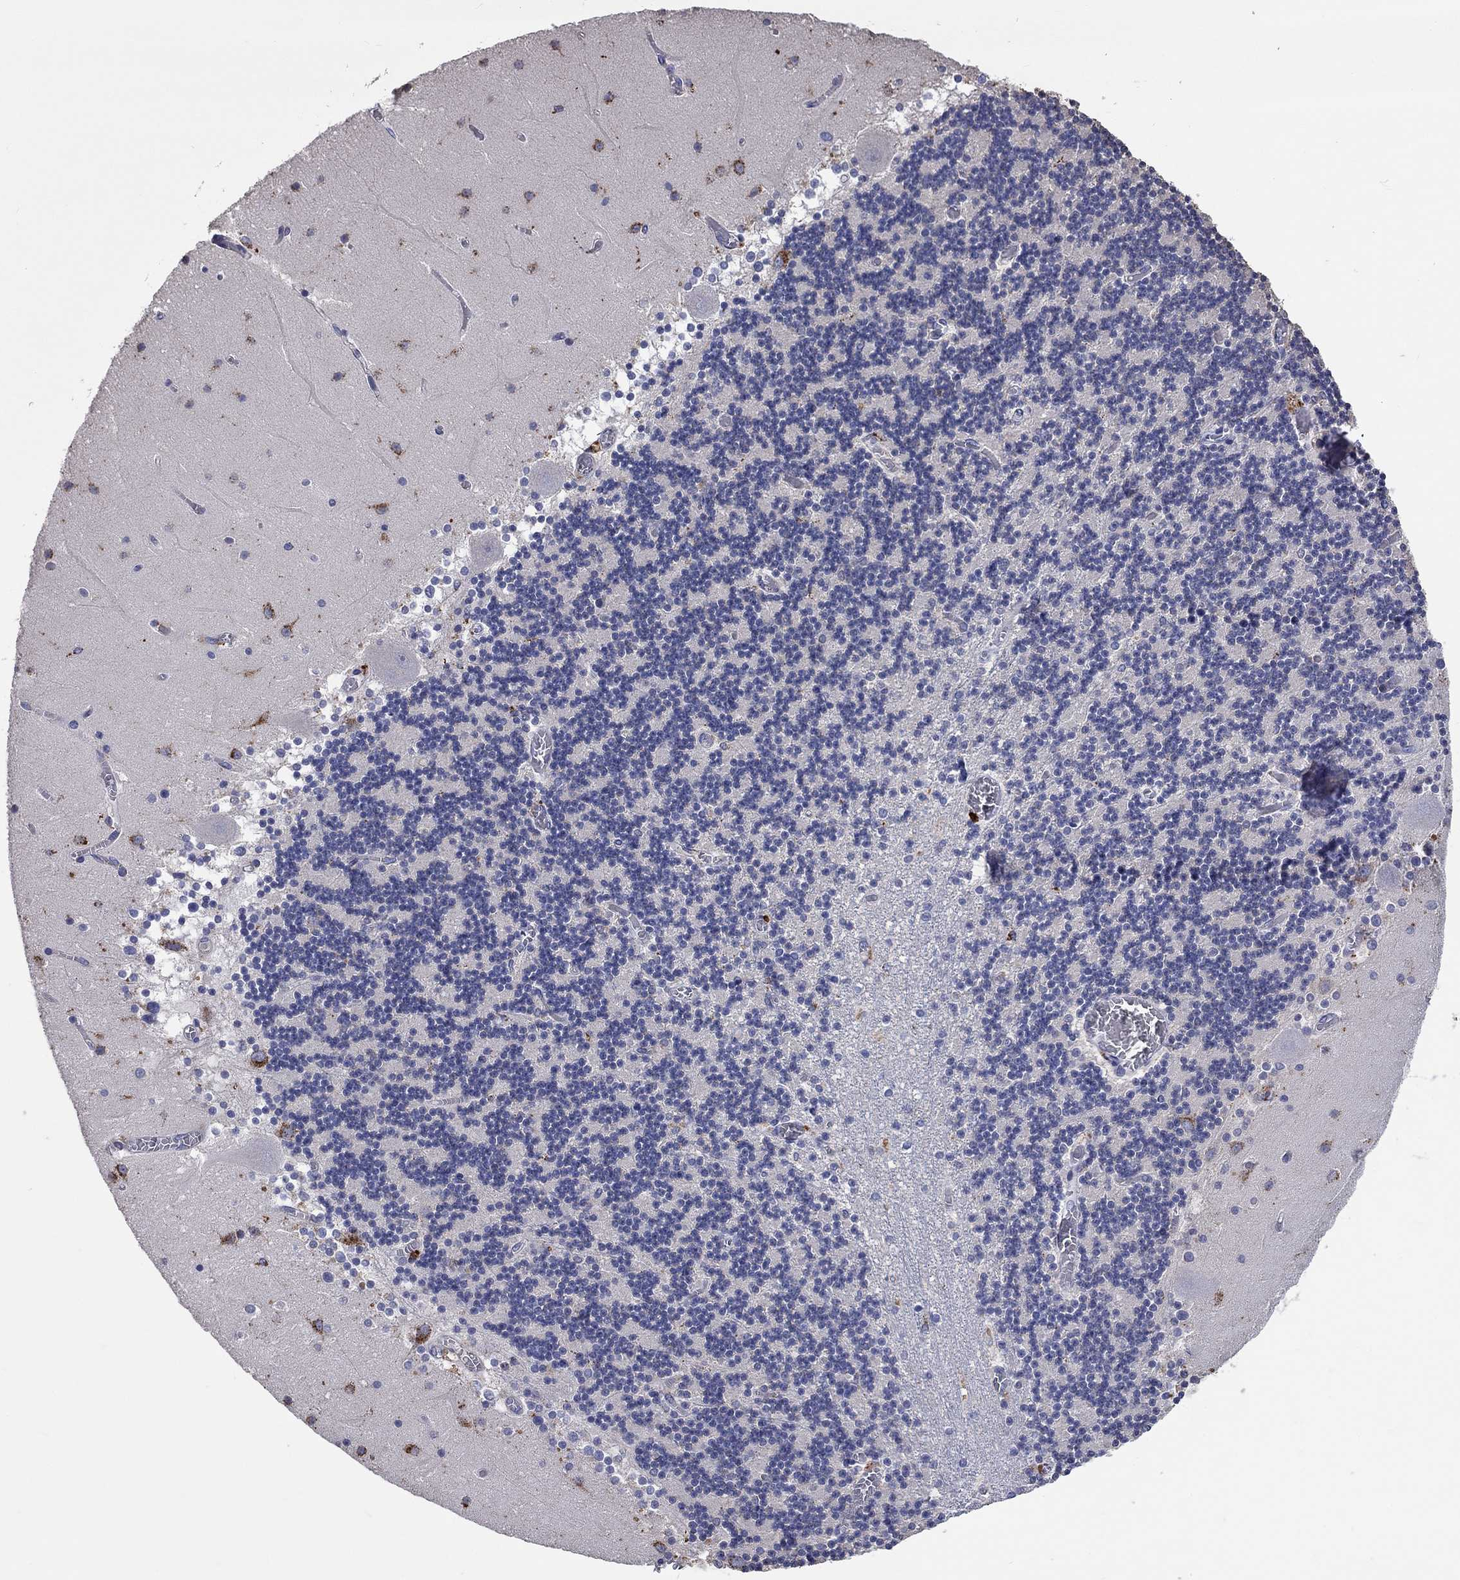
{"staining": {"intensity": "negative", "quantity": "none", "location": "none"}, "tissue": "cerebellum", "cell_type": "Cells in granular layer", "image_type": "normal", "snomed": [{"axis": "morphology", "description": "Normal tissue, NOS"}, {"axis": "topography", "description": "Cerebellum"}], "caption": "There is no significant staining in cells in granular layer of cerebellum. (Stains: DAB (3,3'-diaminobenzidine) immunohistochemistry (IHC) with hematoxylin counter stain, Microscopy: brightfield microscopy at high magnification).", "gene": "CTSB", "patient": {"sex": "female", "age": 28}}